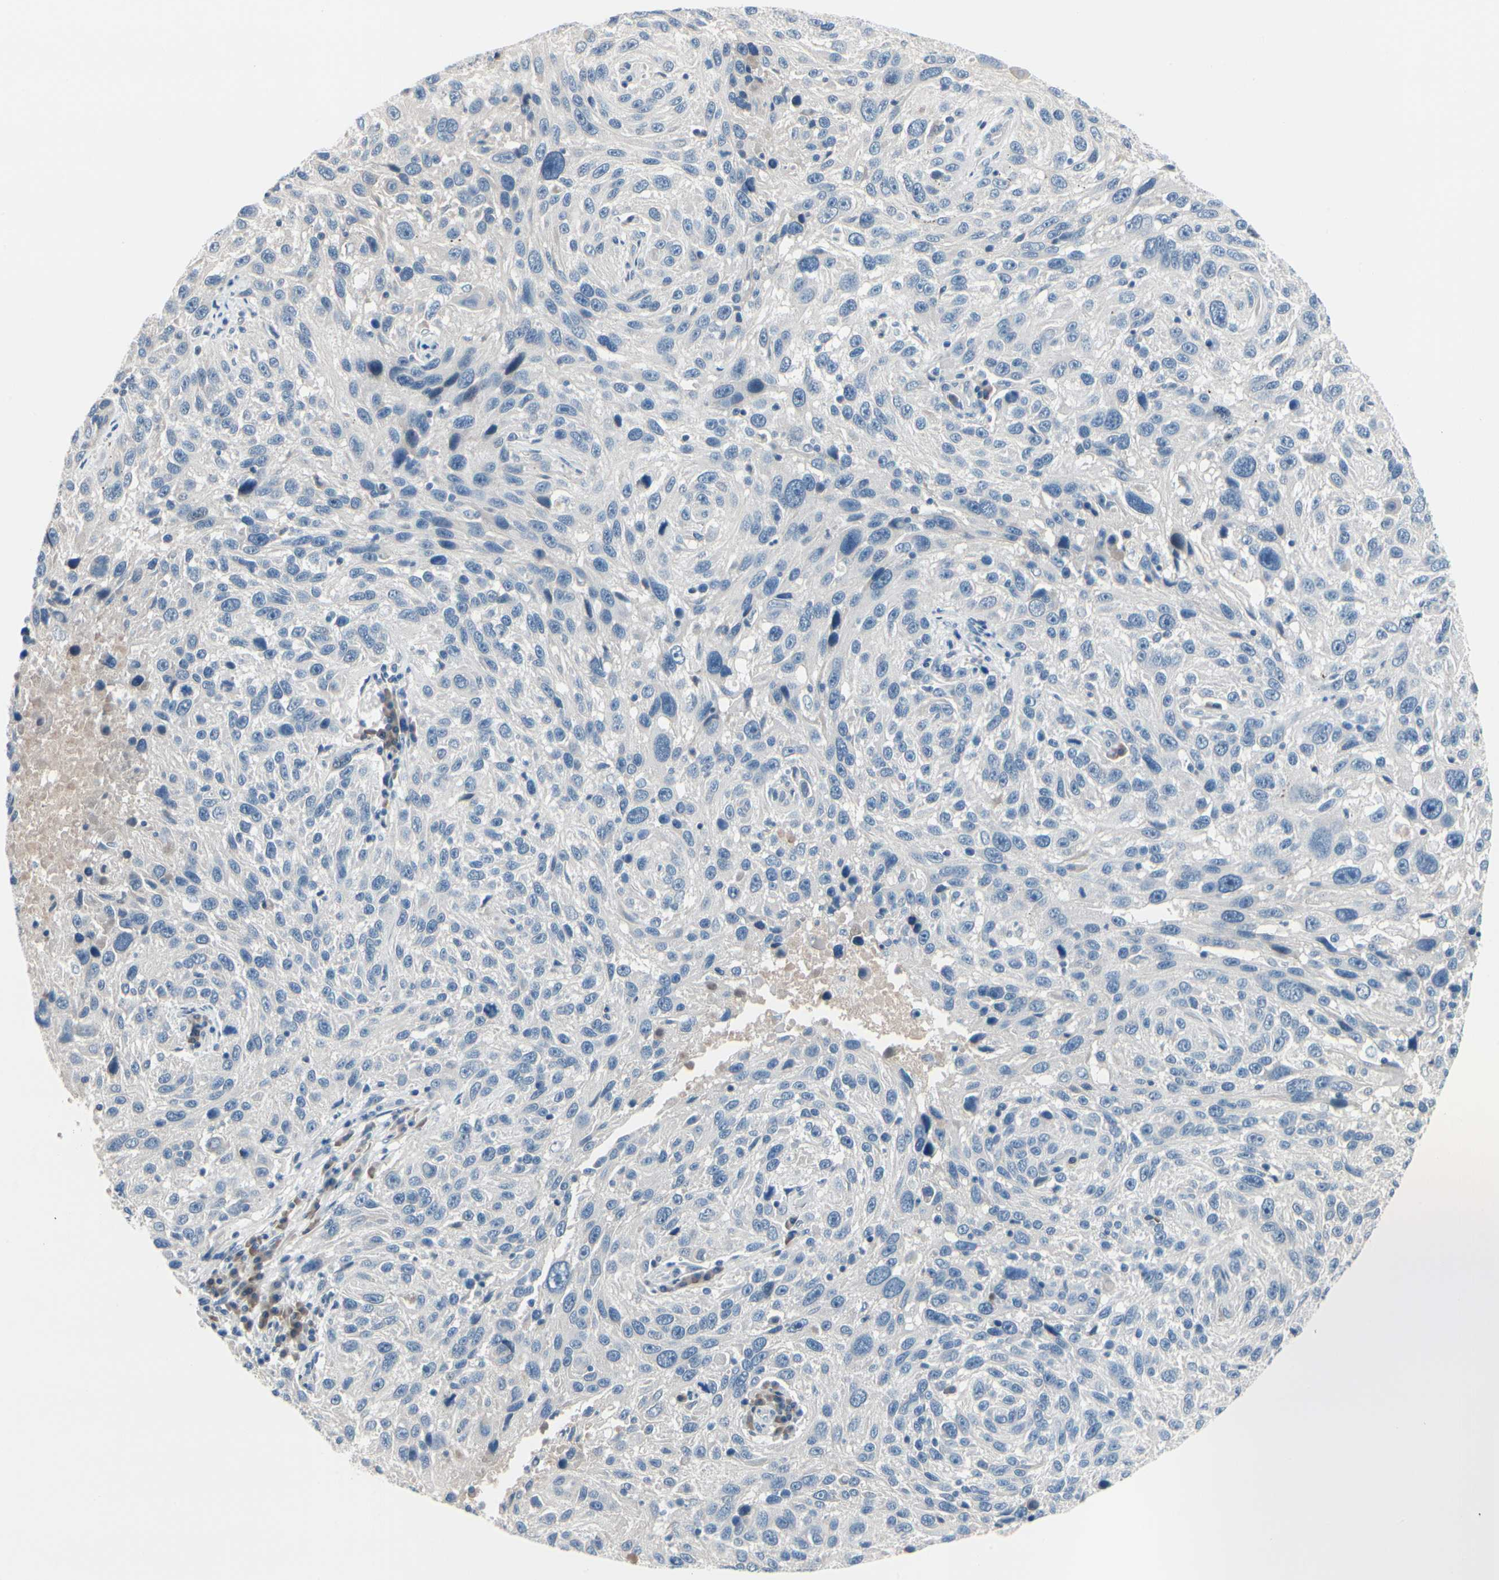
{"staining": {"intensity": "negative", "quantity": "none", "location": "none"}, "tissue": "melanoma", "cell_type": "Tumor cells", "image_type": "cancer", "snomed": [{"axis": "morphology", "description": "Malignant melanoma, NOS"}, {"axis": "topography", "description": "Skin"}], "caption": "A histopathology image of melanoma stained for a protein shows no brown staining in tumor cells. (DAB (3,3'-diaminobenzidine) immunohistochemistry visualized using brightfield microscopy, high magnification).", "gene": "PGR", "patient": {"sex": "male", "age": 53}}